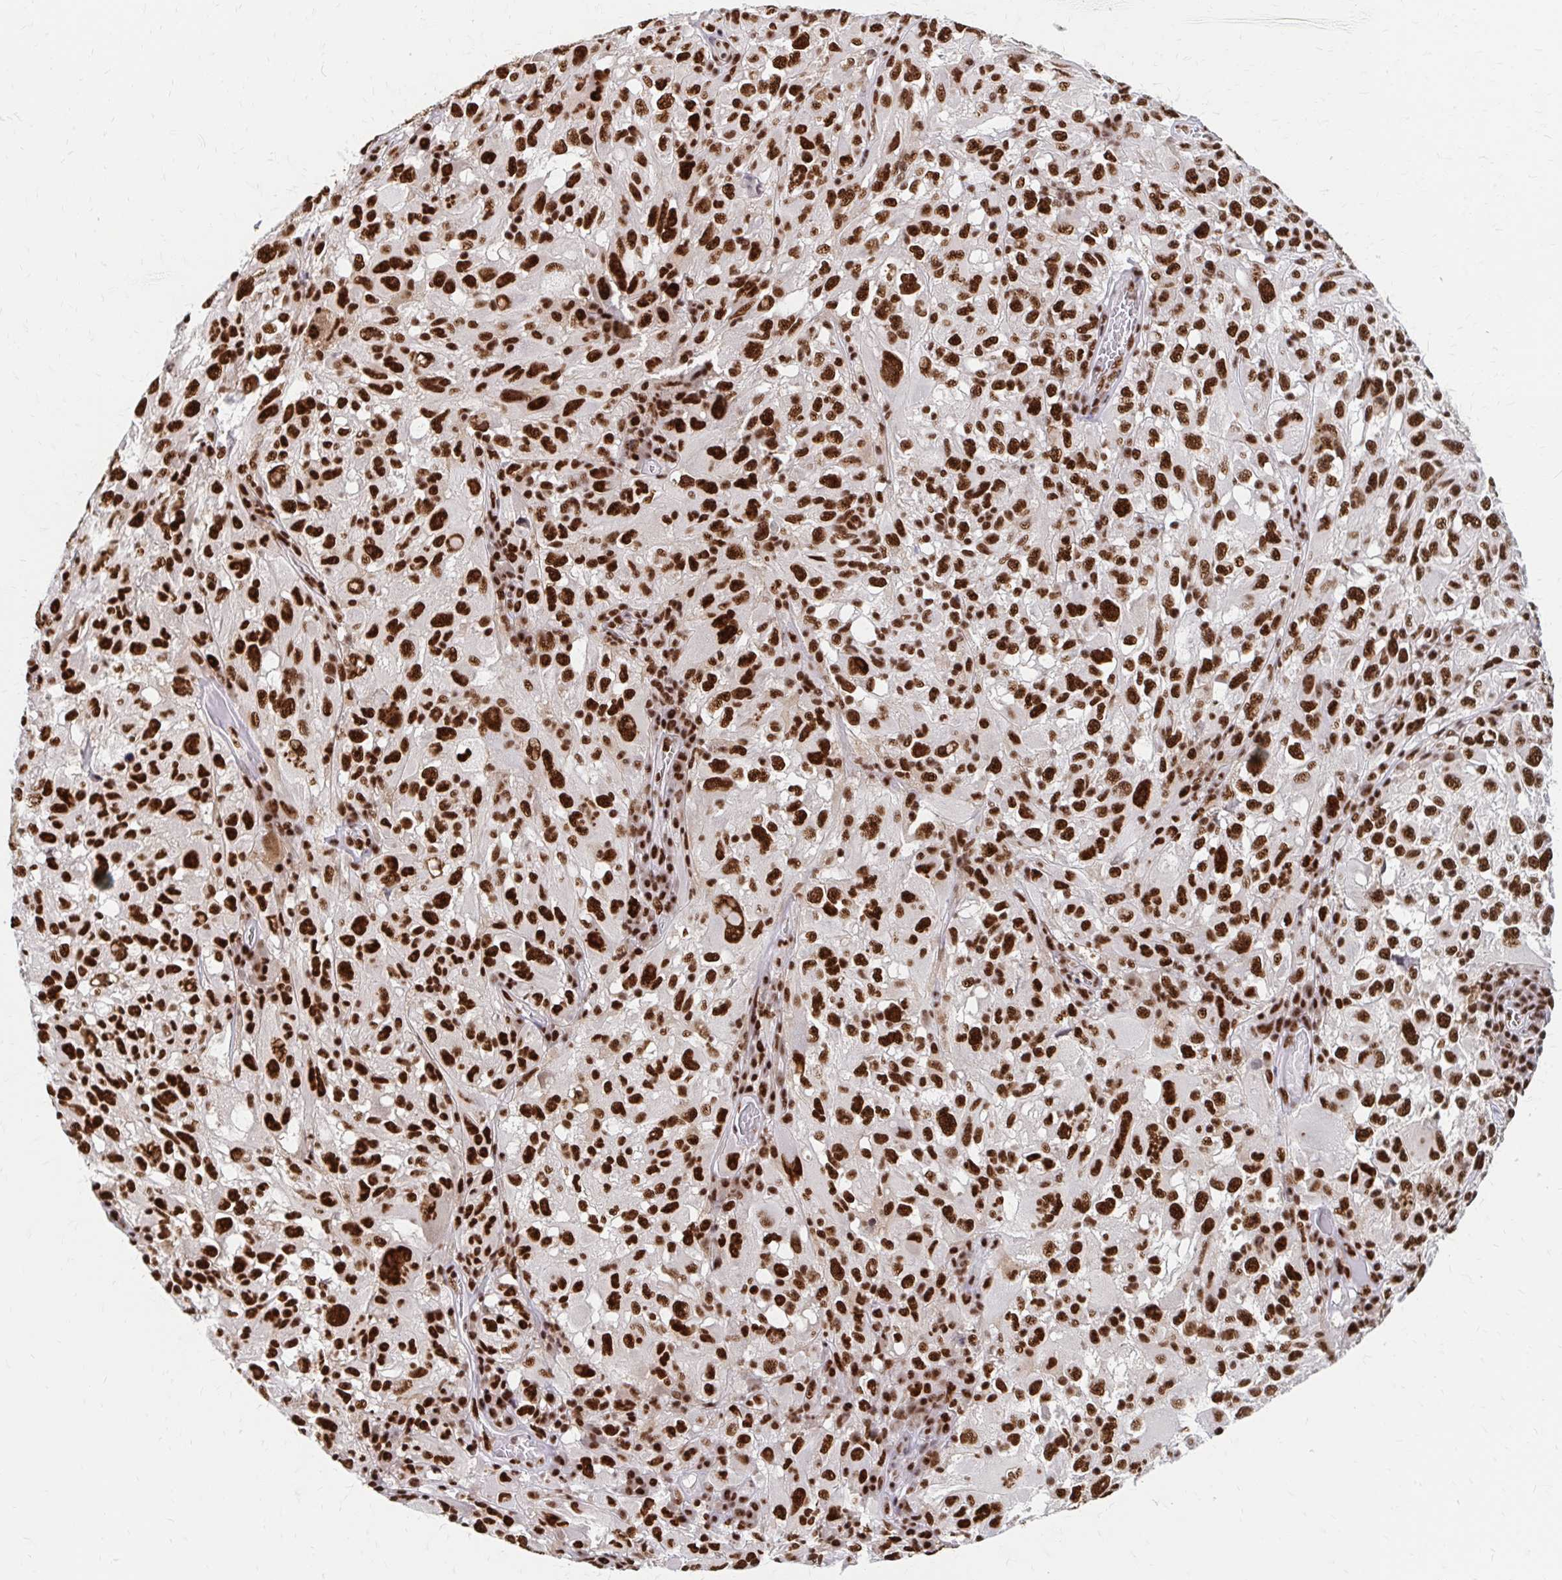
{"staining": {"intensity": "strong", "quantity": ">75%", "location": "nuclear"}, "tissue": "melanoma", "cell_type": "Tumor cells", "image_type": "cancer", "snomed": [{"axis": "morphology", "description": "Malignant melanoma, NOS"}, {"axis": "topography", "description": "Skin"}], "caption": "Immunohistochemical staining of melanoma exhibits high levels of strong nuclear protein positivity in approximately >75% of tumor cells.", "gene": "CNKSR3", "patient": {"sex": "female", "age": 71}}